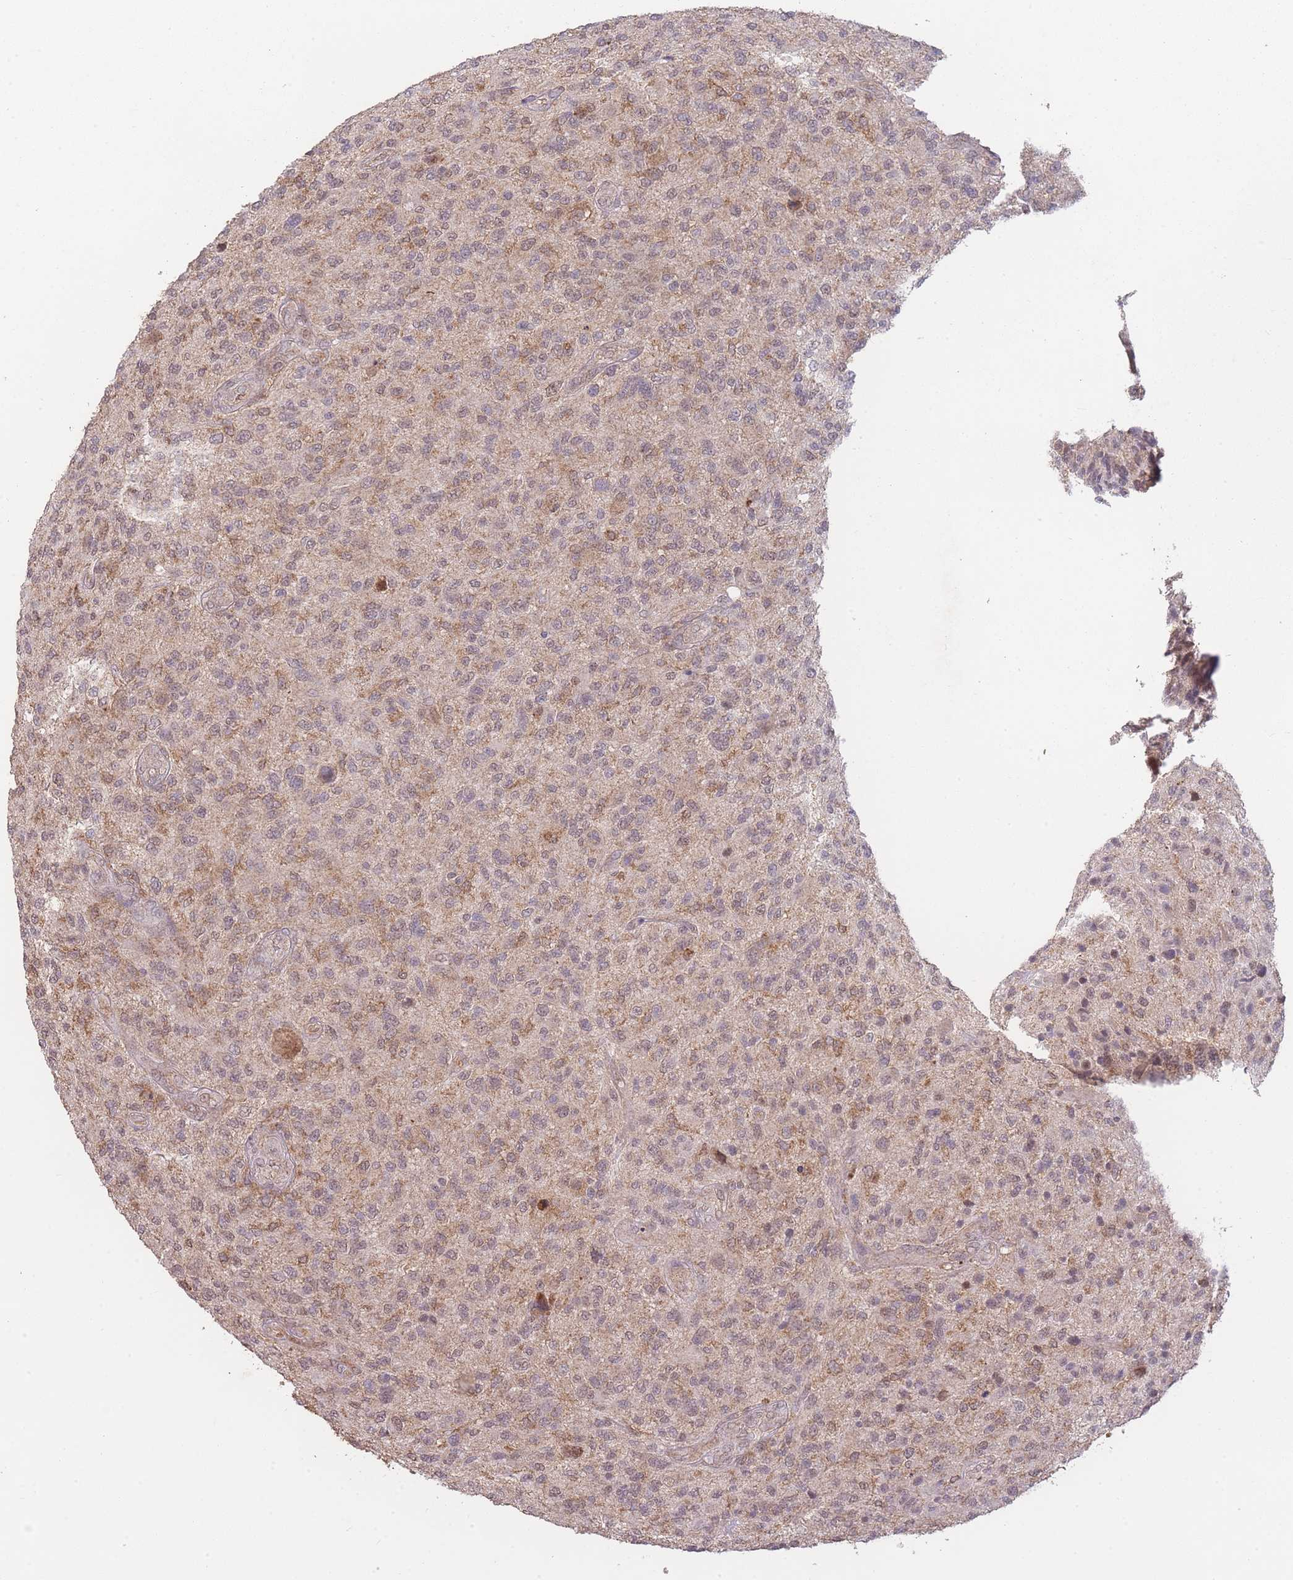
{"staining": {"intensity": "moderate", "quantity": "25%-75%", "location": "cytoplasmic/membranous,nuclear"}, "tissue": "glioma", "cell_type": "Tumor cells", "image_type": "cancer", "snomed": [{"axis": "morphology", "description": "Glioma, malignant, High grade"}, {"axis": "topography", "description": "Brain"}], "caption": "Malignant high-grade glioma was stained to show a protein in brown. There is medium levels of moderate cytoplasmic/membranous and nuclear staining in about 25%-75% of tumor cells.", "gene": "RNF144B", "patient": {"sex": "male", "age": 47}}